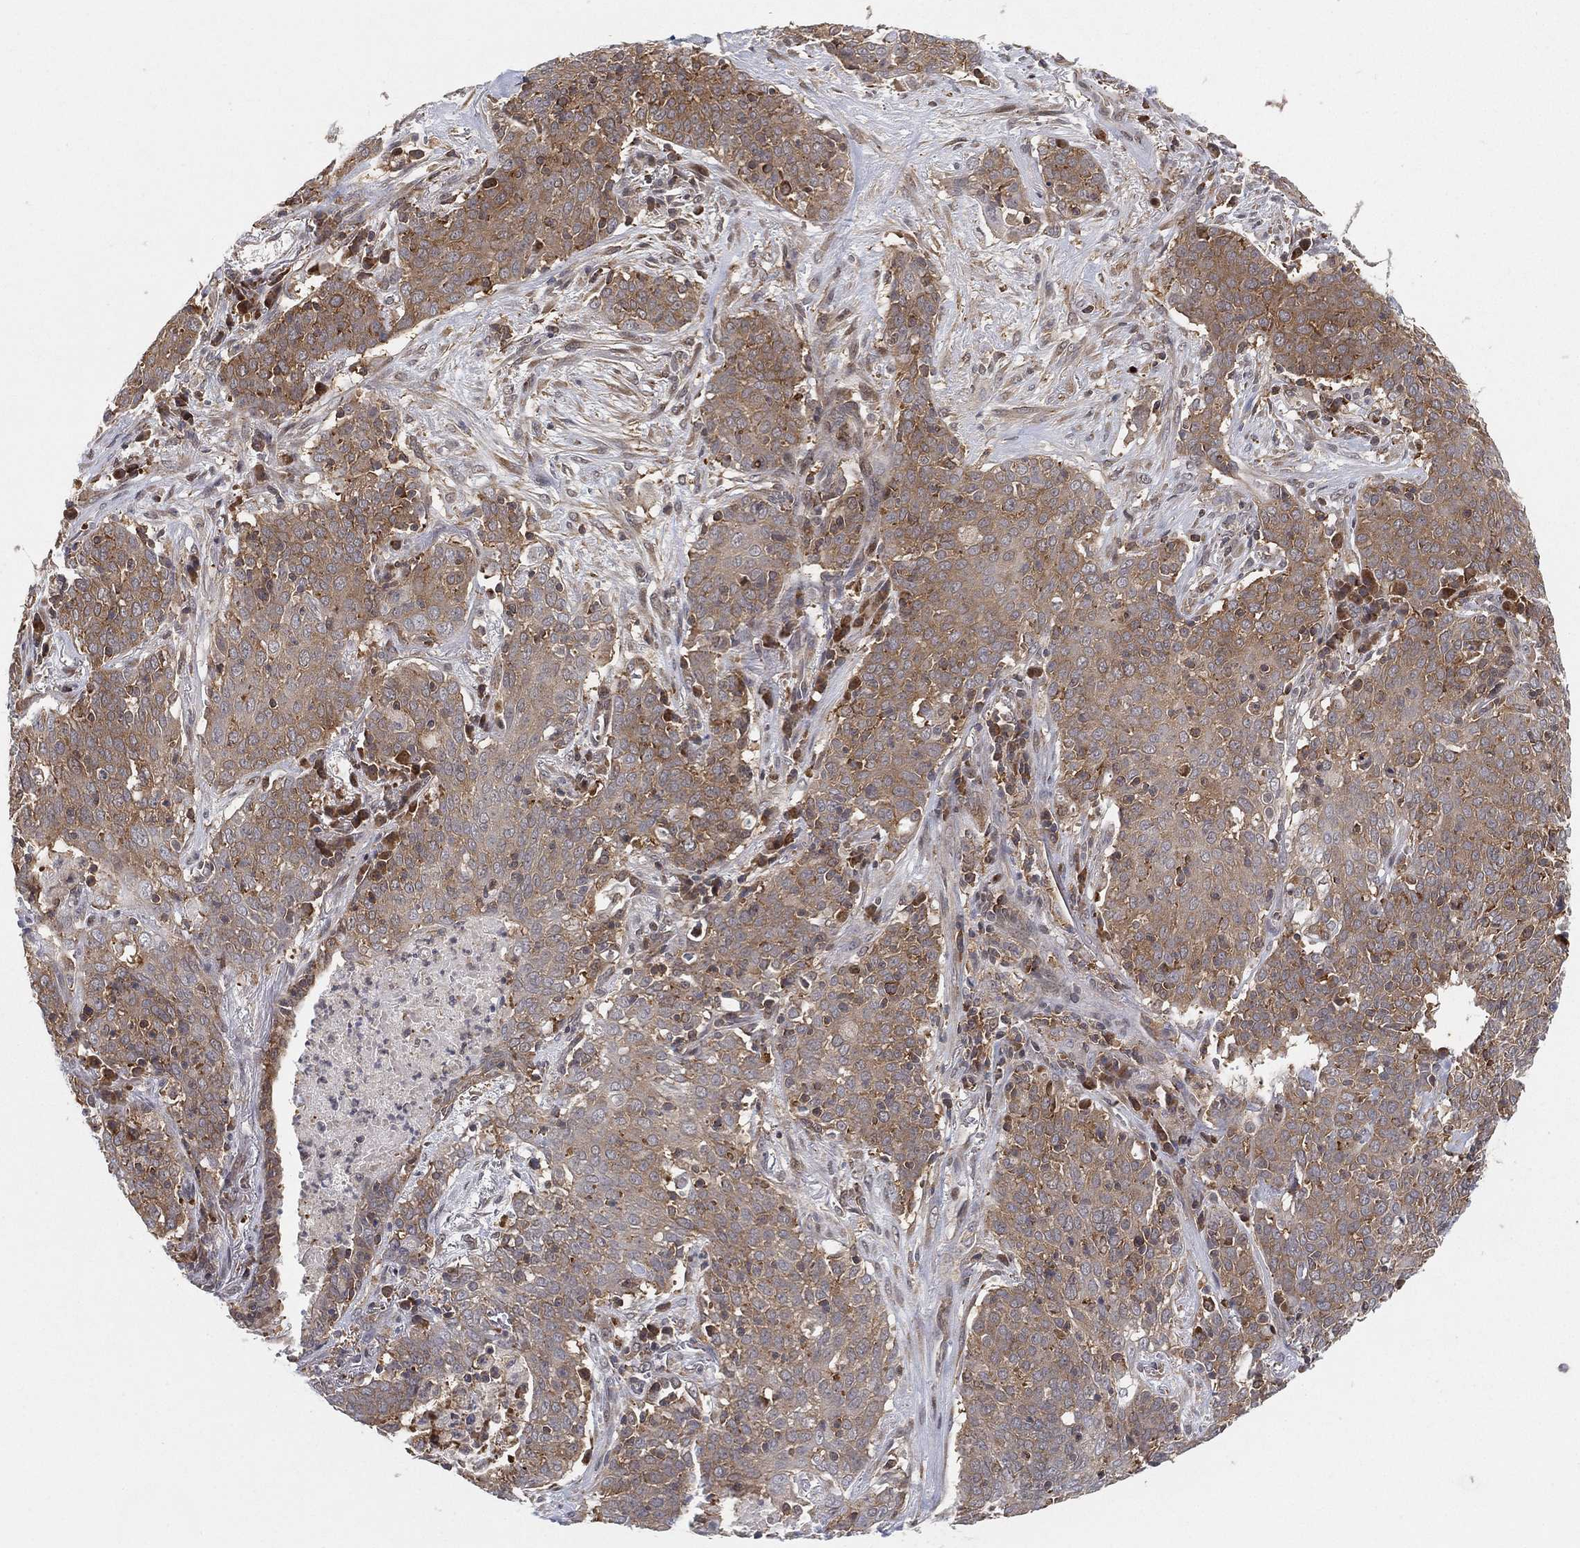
{"staining": {"intensity": "weak", "quantity": ">75%", "location": "cytoplasmic/membranous"}, "tissue": "lung cancer", "cell_type": "Tumor cells", "image_type": "cancer", "snomed": [{"axis": "morphology", "description": "Squamous cell carcinoma, NOS"}, {"axis": "topography", "description": "Lung"}], "caption": "A micrograph of human squamous cell carcinoma (lung) stained for a protein displays weak cytoplasmic/membranous brown staining in tumor cells. The staining was performed using DAB (3,3'-diaminobenzidine), with brown indicating positive protein expression. Nuclei are stained blue with hematoxylin.", "gene": "TMTC4", "patient": {"sex": "male", "age": 82}}